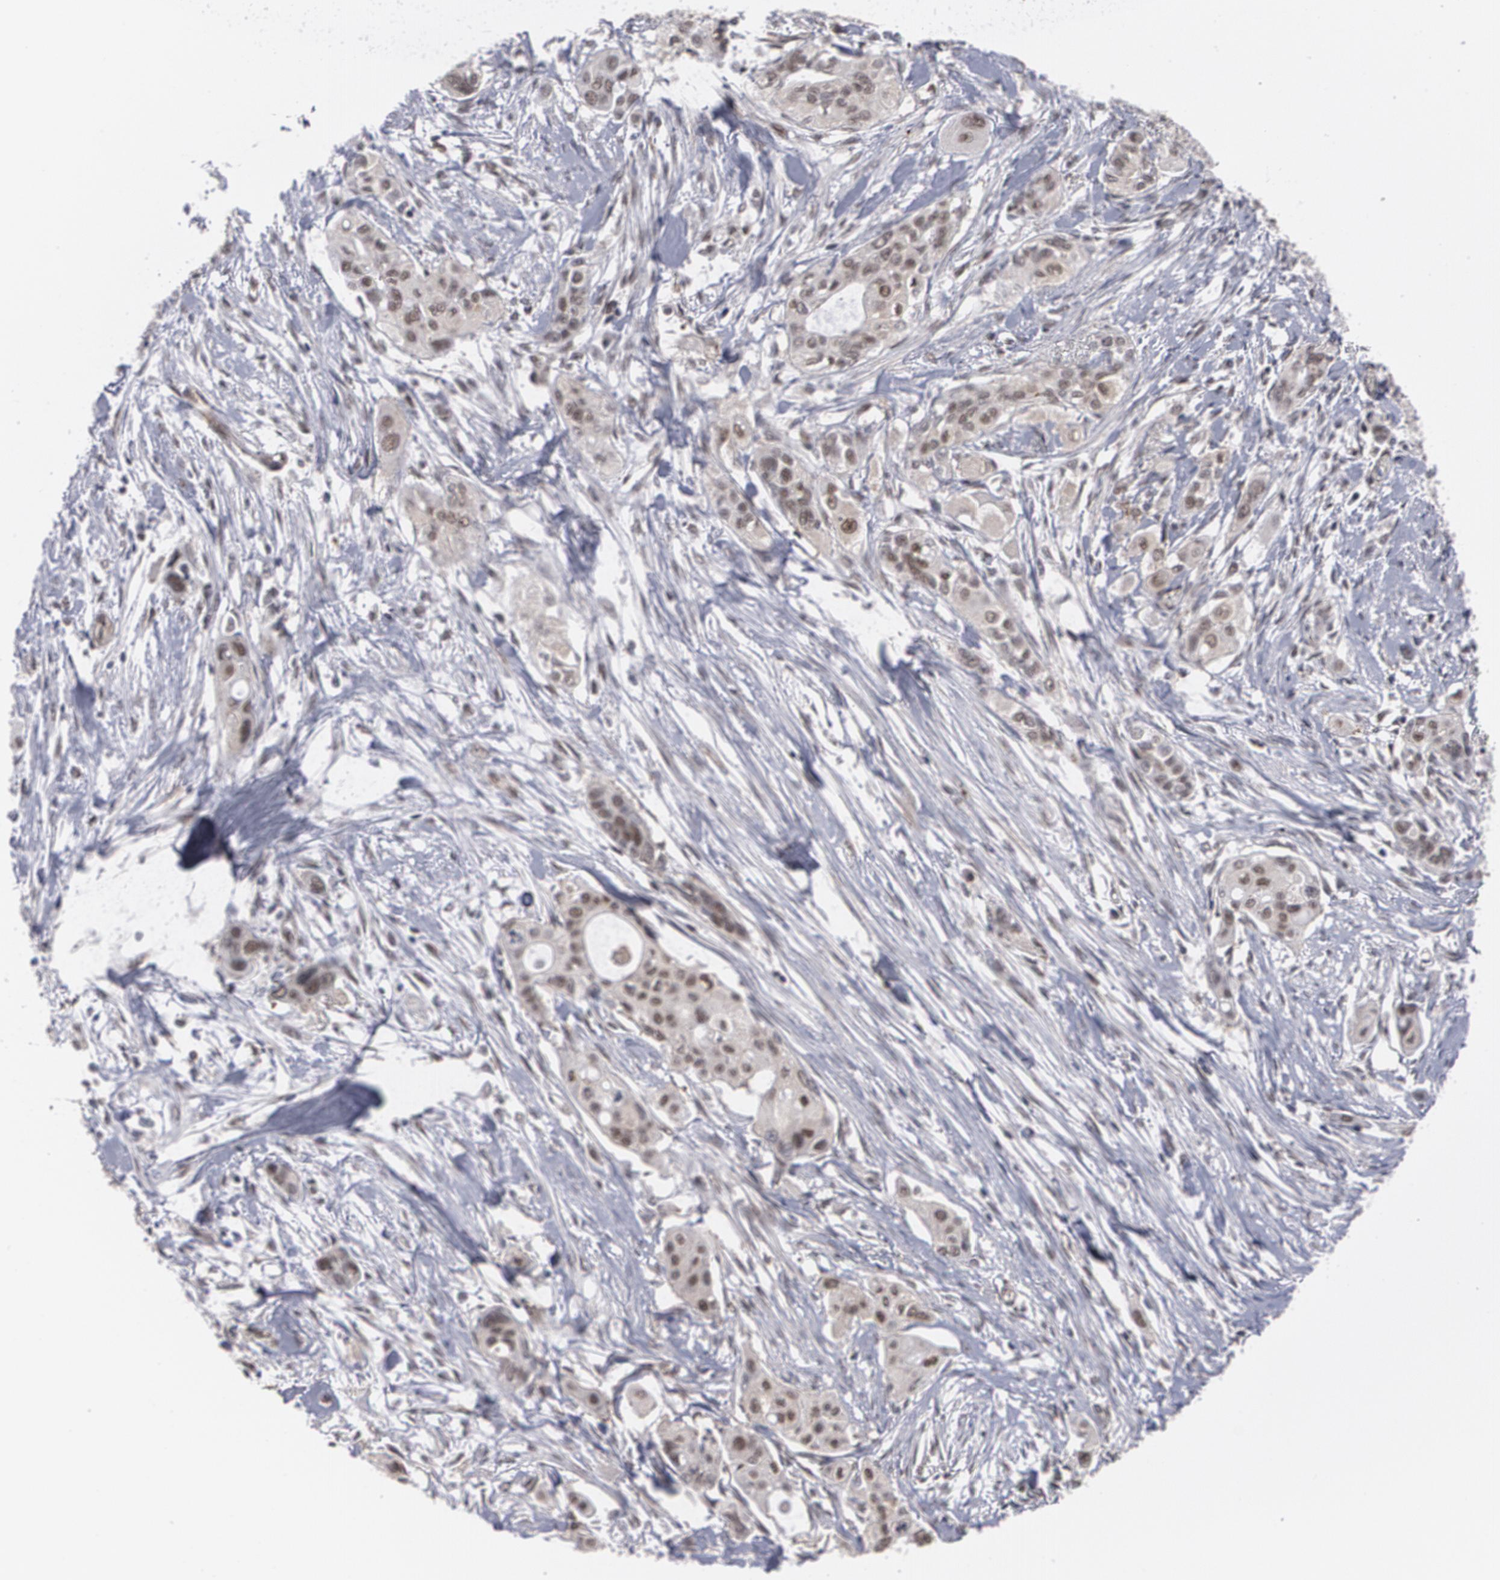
{"staining": {"intensity": "moderate", "quantity": ">75%", "location": "nuclear"}, "tissue": "pancreatic cancer", "cell_type": "Tumor cells", "image_type": "cancer", "snomed": [{"axis": "morphology", "description": "Adenocarcinoma, NOS"}, {"axis": "topography", "description": "Pancreas"}], "caption": "Protein expression analysis of human pancreatic cancer (adenocarcinoma) reveals moderate nuclear expression in about >75% of tumor cells.", "gene": "INTS6", "patient": {"sex": "female", "age": 60}}